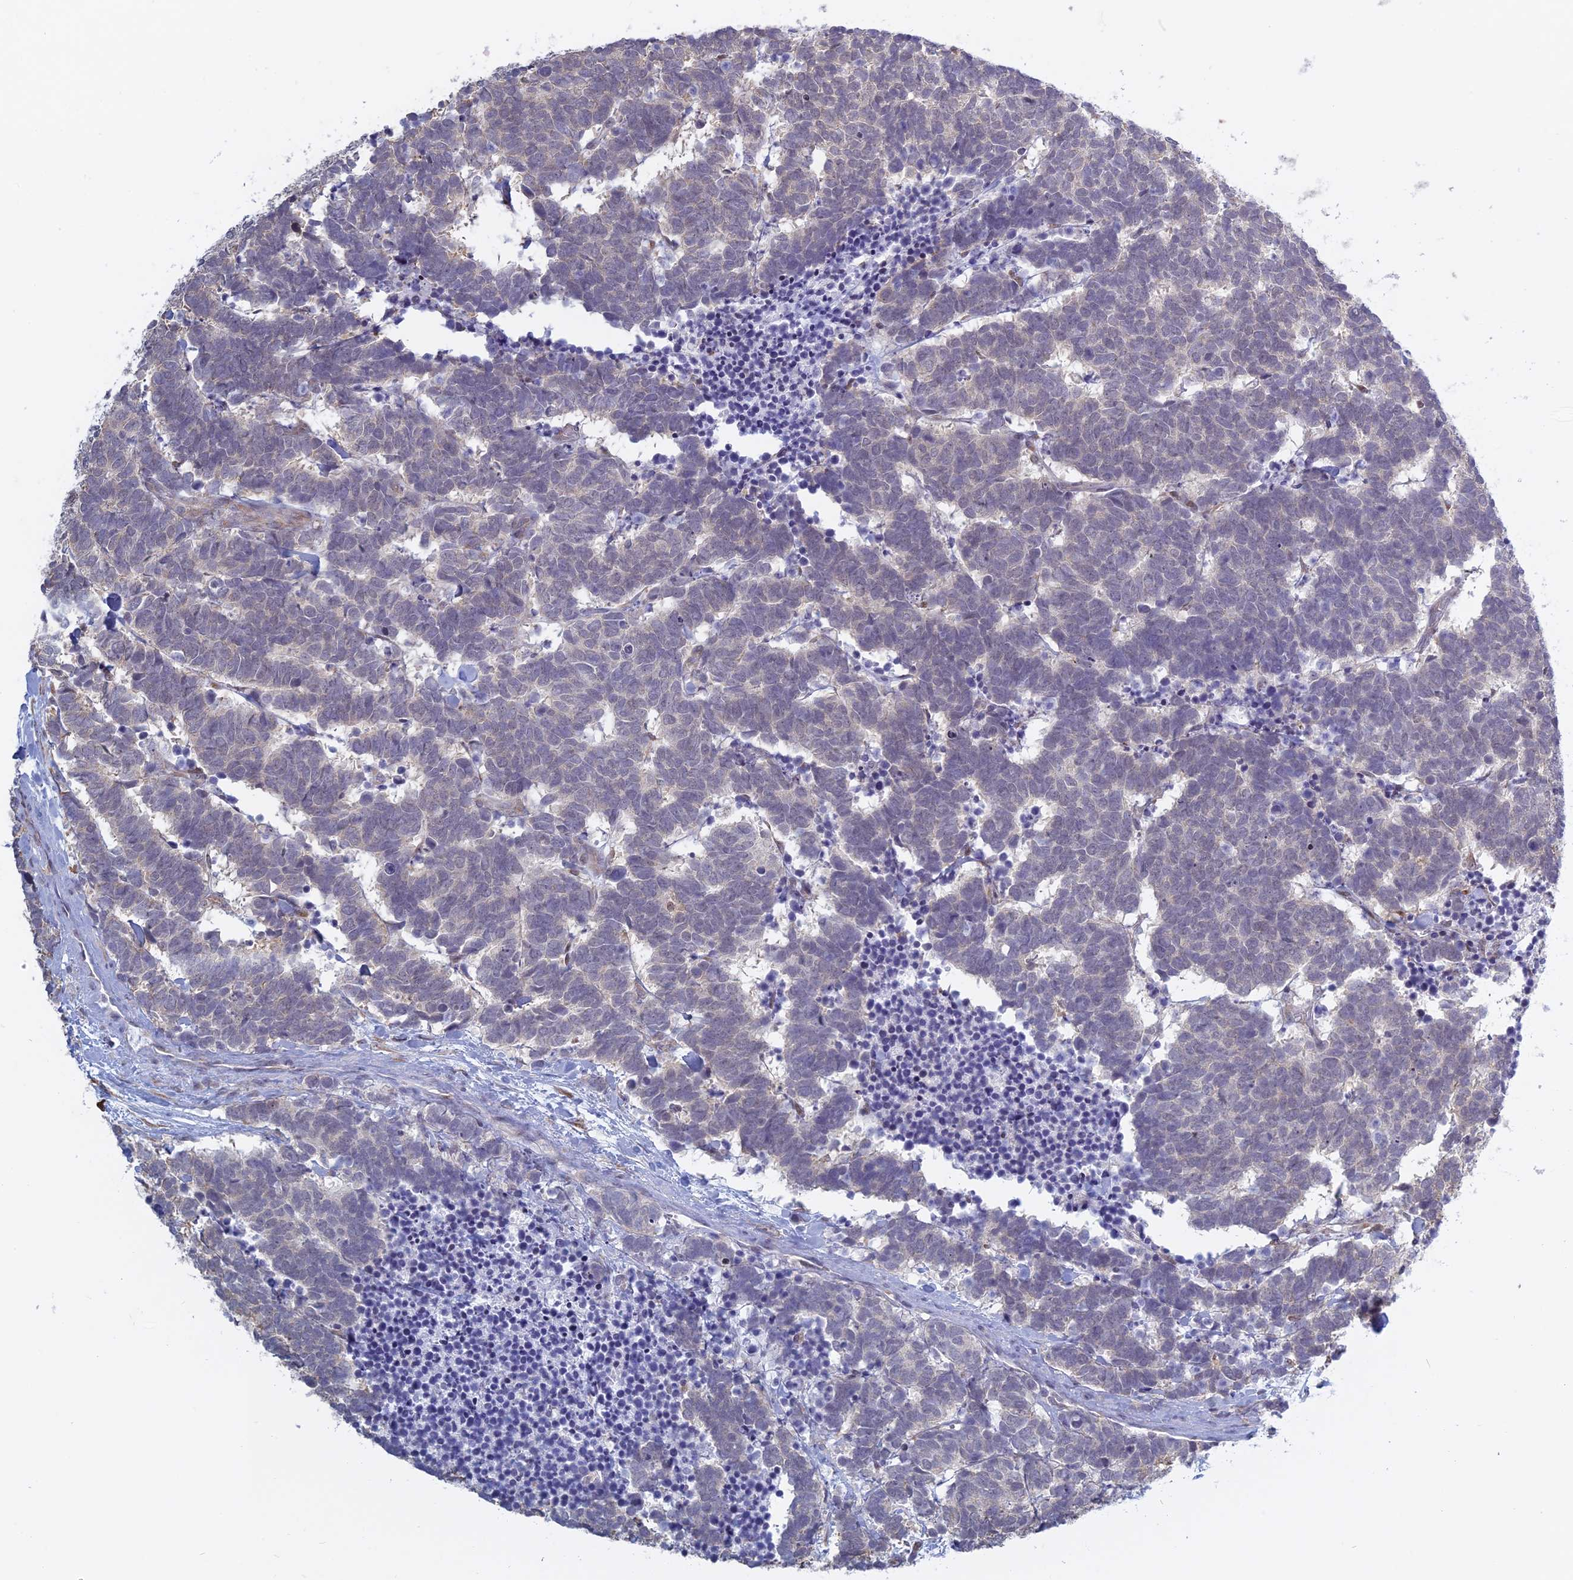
{"staining": {"intensity": "negative", "quantity": "none", "location": "none"}, "tissue": "carcinoid", "cell_type": "Tumor cells", "image_type": "cancer", "snomed": [{"axis": "morphology", "description": "Carcinoma, NOS"}, {"axis": "morphology", "description": "Carcinoid, malignant, NOS"}, {"axis": "topography", "description": "Urinary bladder"}], "caption": "Tumor cells show no significant protein expression in carcinoma.", "gene": "RPS19BP1", "patient": {"sex": "male", "age": 57}}